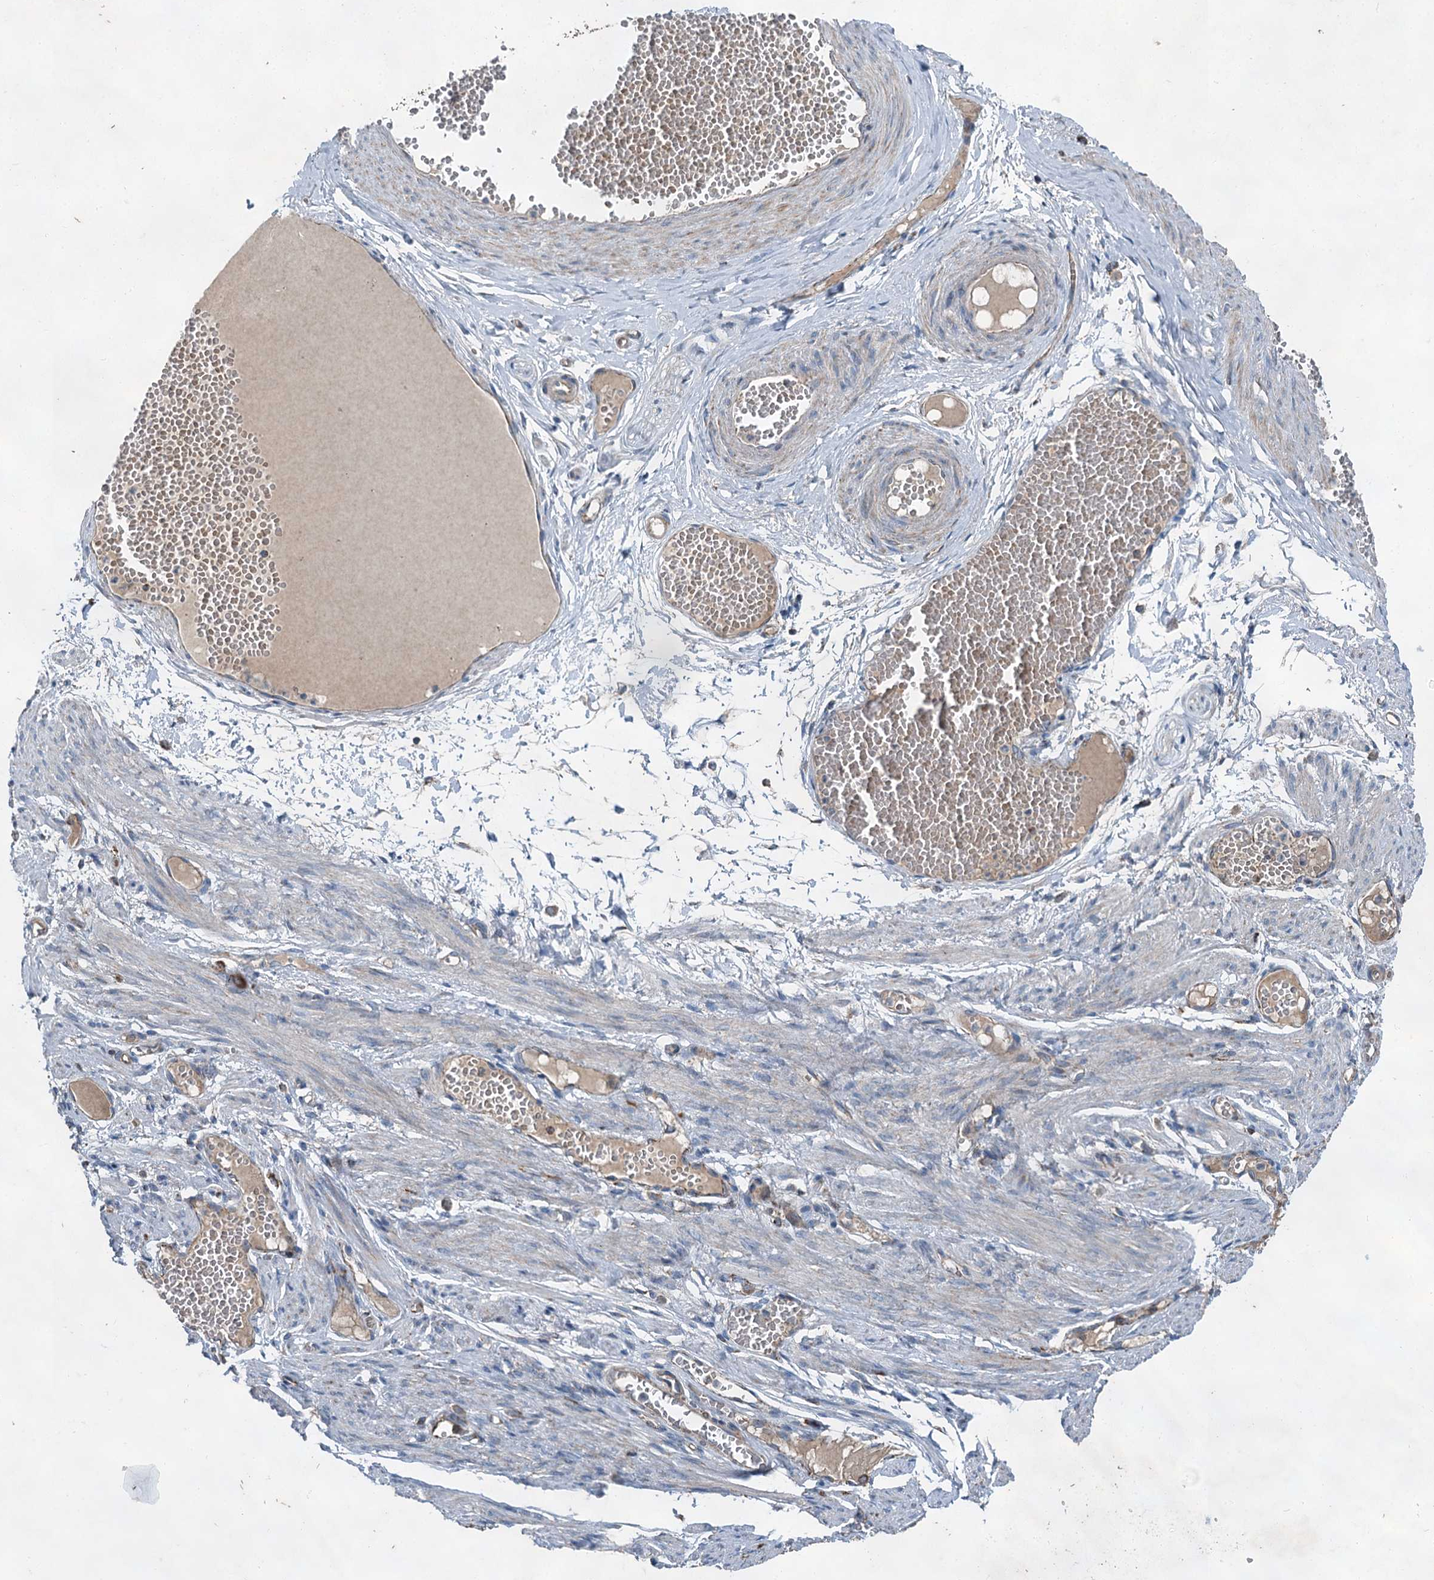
{"staining": {"intensity": "negative", "quantity": "none", "location": "none"}, "tissue": "adipose tissue", "cell_type": "Adipocytes", "image_type": "normal", "snomed": [{"axis": "morphology", "description": "Normal tissue, NOS"}, {"axis": "topography", "description": "Smooth muscle"}, {"axis": "topography", "description": "Peripheral nerve tissue"}], "caption": "This is an immunohistochemistry (IHC) histopathology image of unremarkable human adipose tissue. There is no staining in adipocytes.", "gene": "HAUS2", "patient": {"sex": "female", "age": 39}}